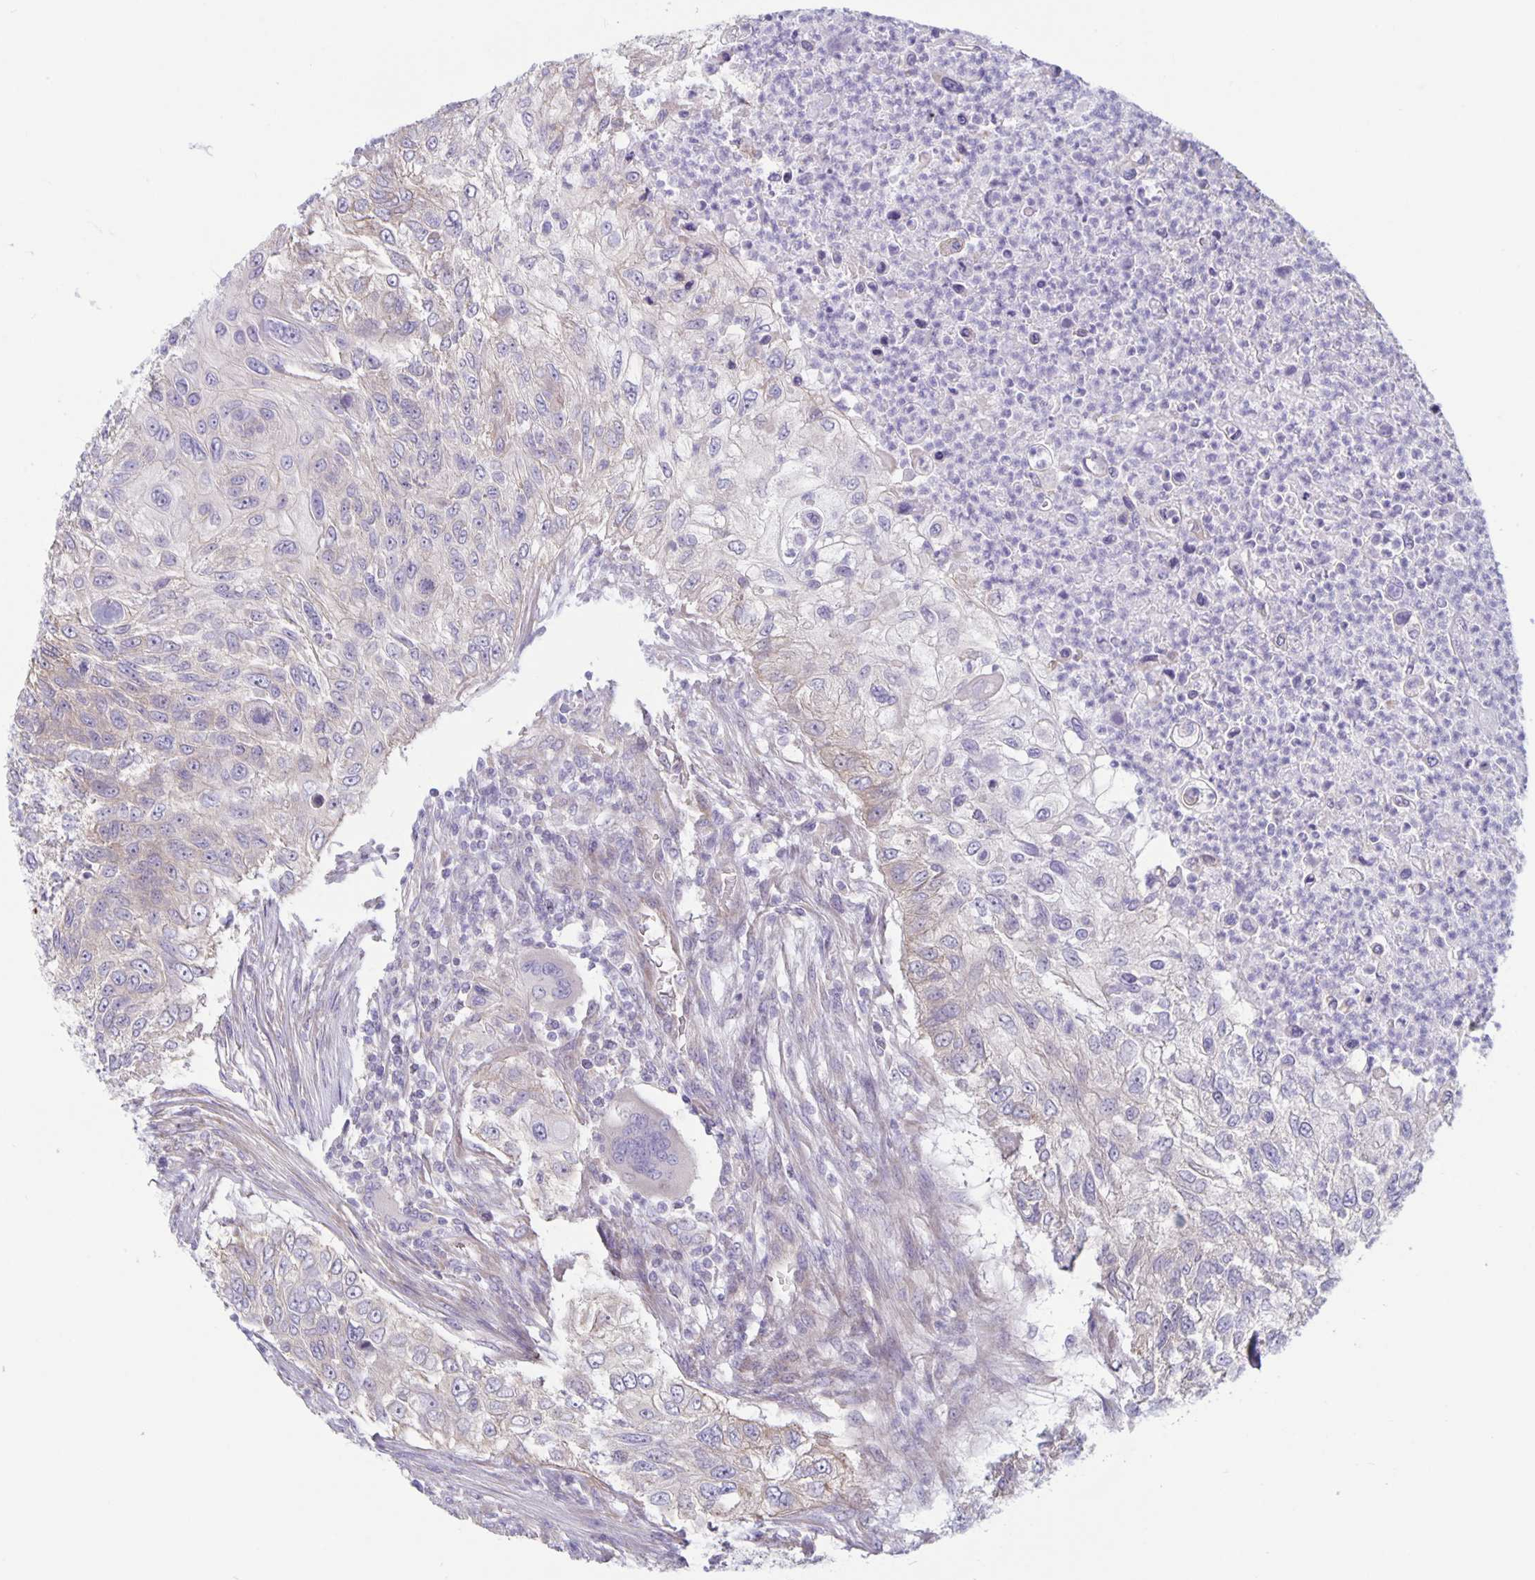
{"staining": {"intensity": "negative", "quantity": "none", "location": "none"}, "tissue": "urothelial cancer", "cell_type": "Tumor cells", "image_type": "cancer", "snomed": [{"axis": "morphology", "description": "Urothelial carcinoma, High grade"}, {"axis": "topography", "description": "Urinary bladder"}], "caption": "Urothelial cancer was stained to show a protein in brown. There is no significant positivity in tumor cells. Nuclei are stained in blue.", "gene": "PLCB3", "patient": {"sex": "female", "age": 60}}